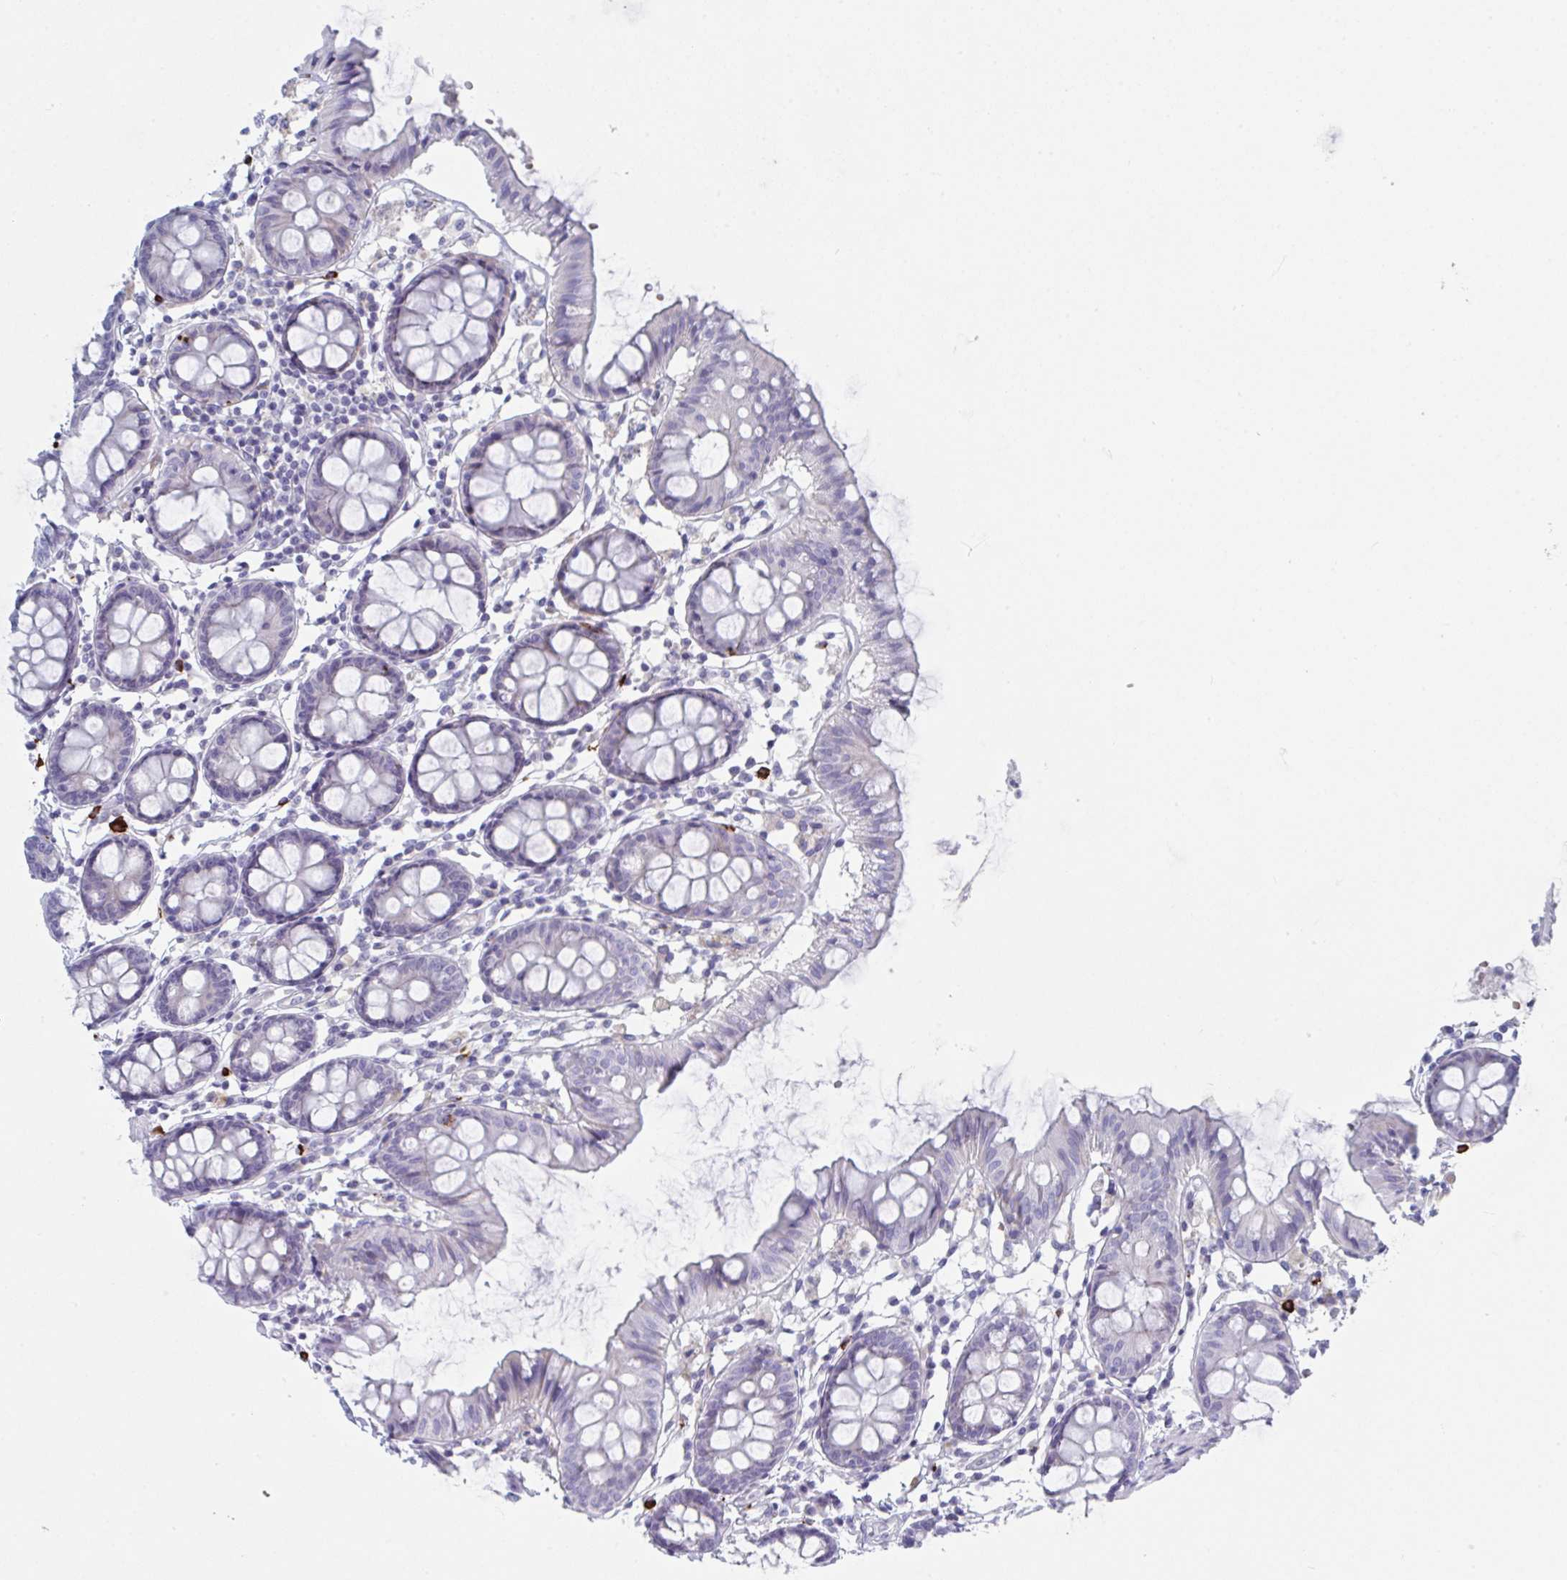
{"staining": {"intensity": "negative", "quantity": "none", "location": "none"}, "tissue": "colon", "cell_type": "Endothelial cells", "image_type": "normal", "snomed": [{"axis": "morphology", "description": "Normal tissue, NOS"}, {"axis": "topography", "description": "Colon"}], "caption": "Micrograph shows no significant protein staining in endothelial cells of unremarkable colon.", "gene": "ZNF684", "patient": {"sex": "female", "age": 84}}